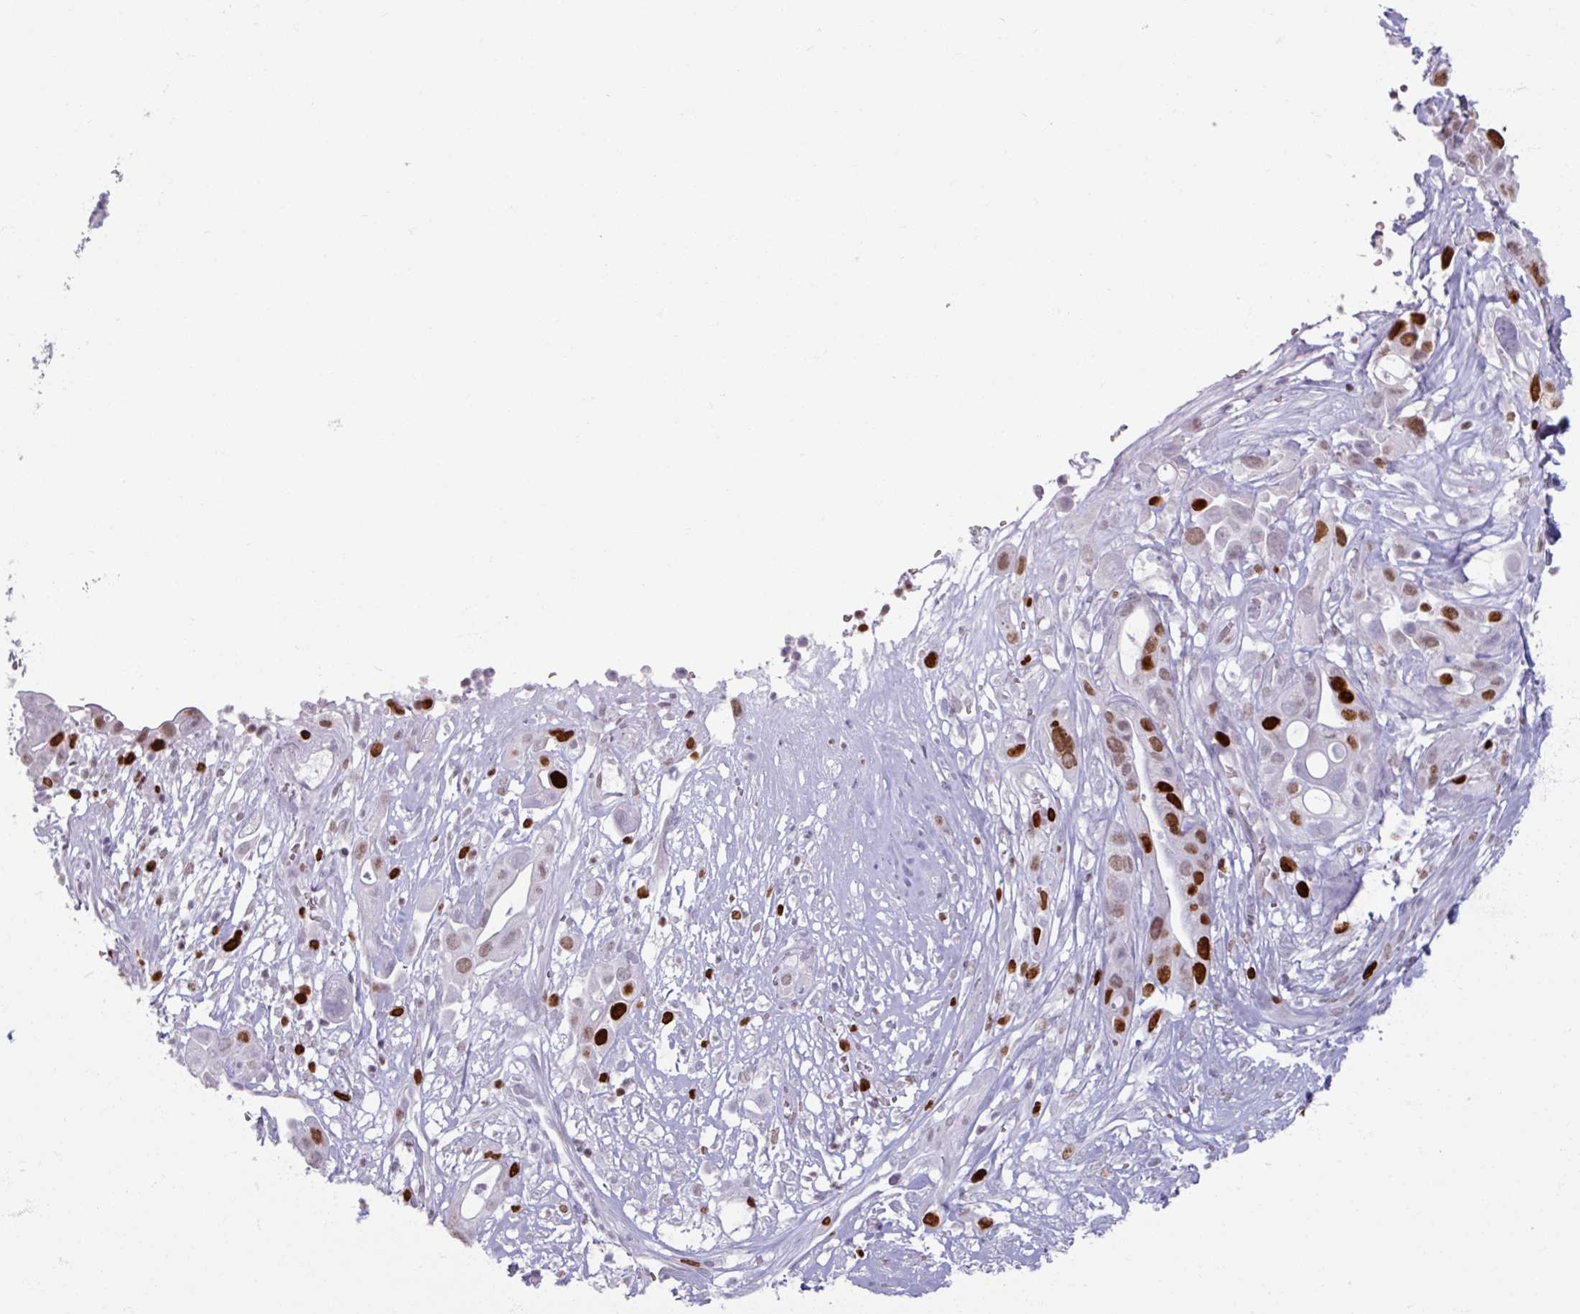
{"staining": {"intensity": "strong", "quantity": "<25%", "location": "nuclear"}, "tissue": "pancreatic cancer", "cell_type": "Tumor cells", "image_type": "cancer", "snomed": [{"axis": "morphology", "description": "Adenocarcinoma, NOS"}, {"axis": "topography", "description": "Pancreas"}], "caption": "Tumor cells display medium levels of strong nuclear staining in about <25% of cells in pancreatic cancer.", "gene": "ATAD2", "patient": {"sex": "male", "age": 44}}